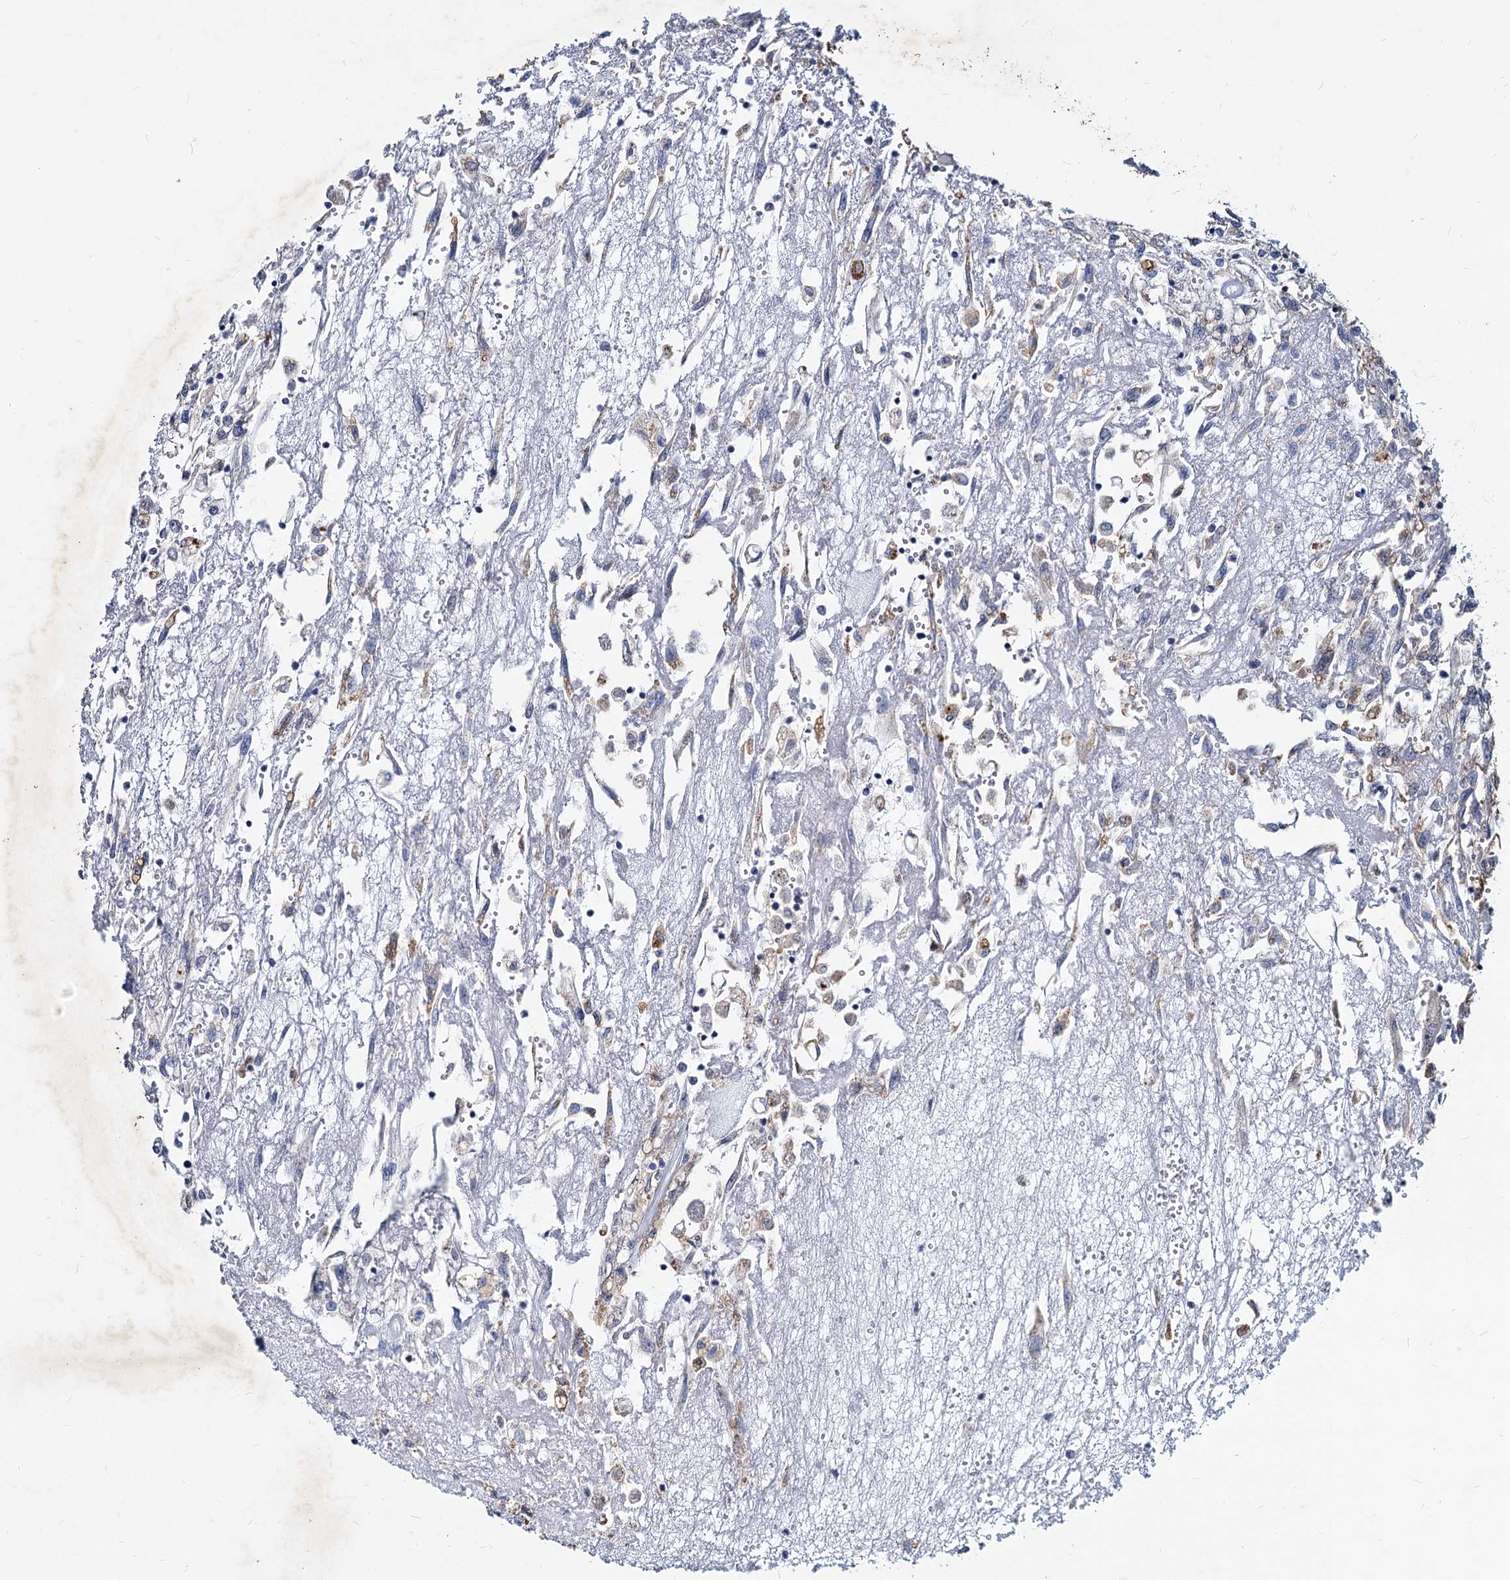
{"staining": {"intensity": "negative", "quantity": "none", "location": "none"}, "tissue": "renal cancer", "cell_type": "Tumor cells", "image_type": "cancer", "snomed": [{"axis": "morphology", "description": "Adenocarcinoma, NOS"}, {"axis": "topography", "description": "Kidney"}], "caption": "A high-resolution micrograph shows immunohistochemistry staining of renal adenocarcinoma, which displays no significant expression in tumor cells.", "gene": "AGBL4", "patient": {"sex": "female", "age": 52}}